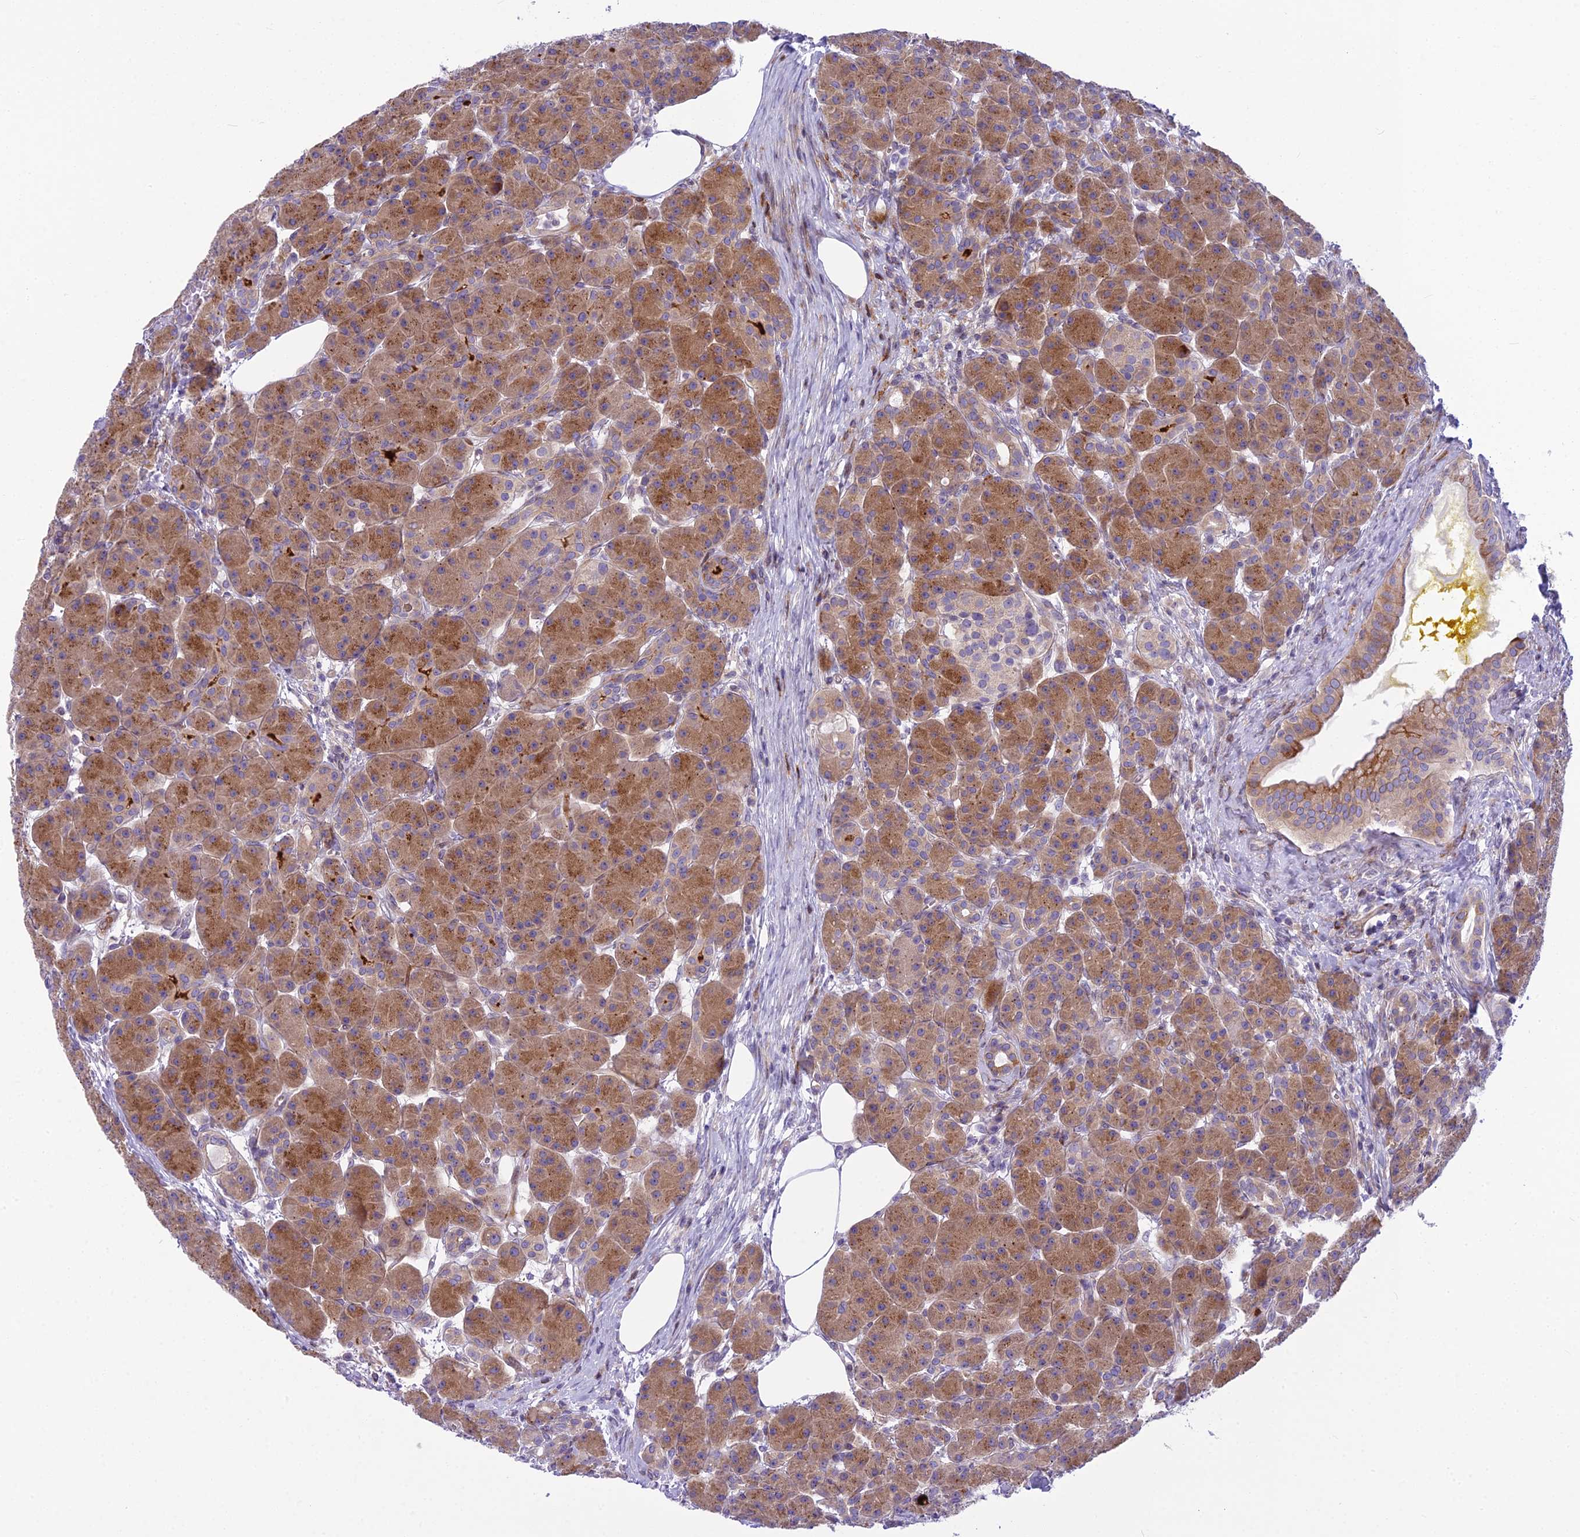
{"staining": {"intensity": "moderate", "quantity": ">75%", "location": "cytoplasmic/membranous"}, "tissue": "pancreas", "cell_type": "Exocrine glandular cells", "image_type": "normal", "snomed": [{"axis": "morphology", "description": "Normal tissue, NOS"}, {"axis": "topography", "description": "Pancreas"}], "caption": "A photomicrograph of human pancreas stained for a protein reveals moderate cytoplasmic/membranous brown staining in exocrine glandular cells. The staining was performed using DAB to visualize the protein expression in brown, while the nuclei were stained in blue with hematoxylin (Magnification: 20x).", "gene": "PCDHB14", "patient": {"sex": "male", "age": 63}}